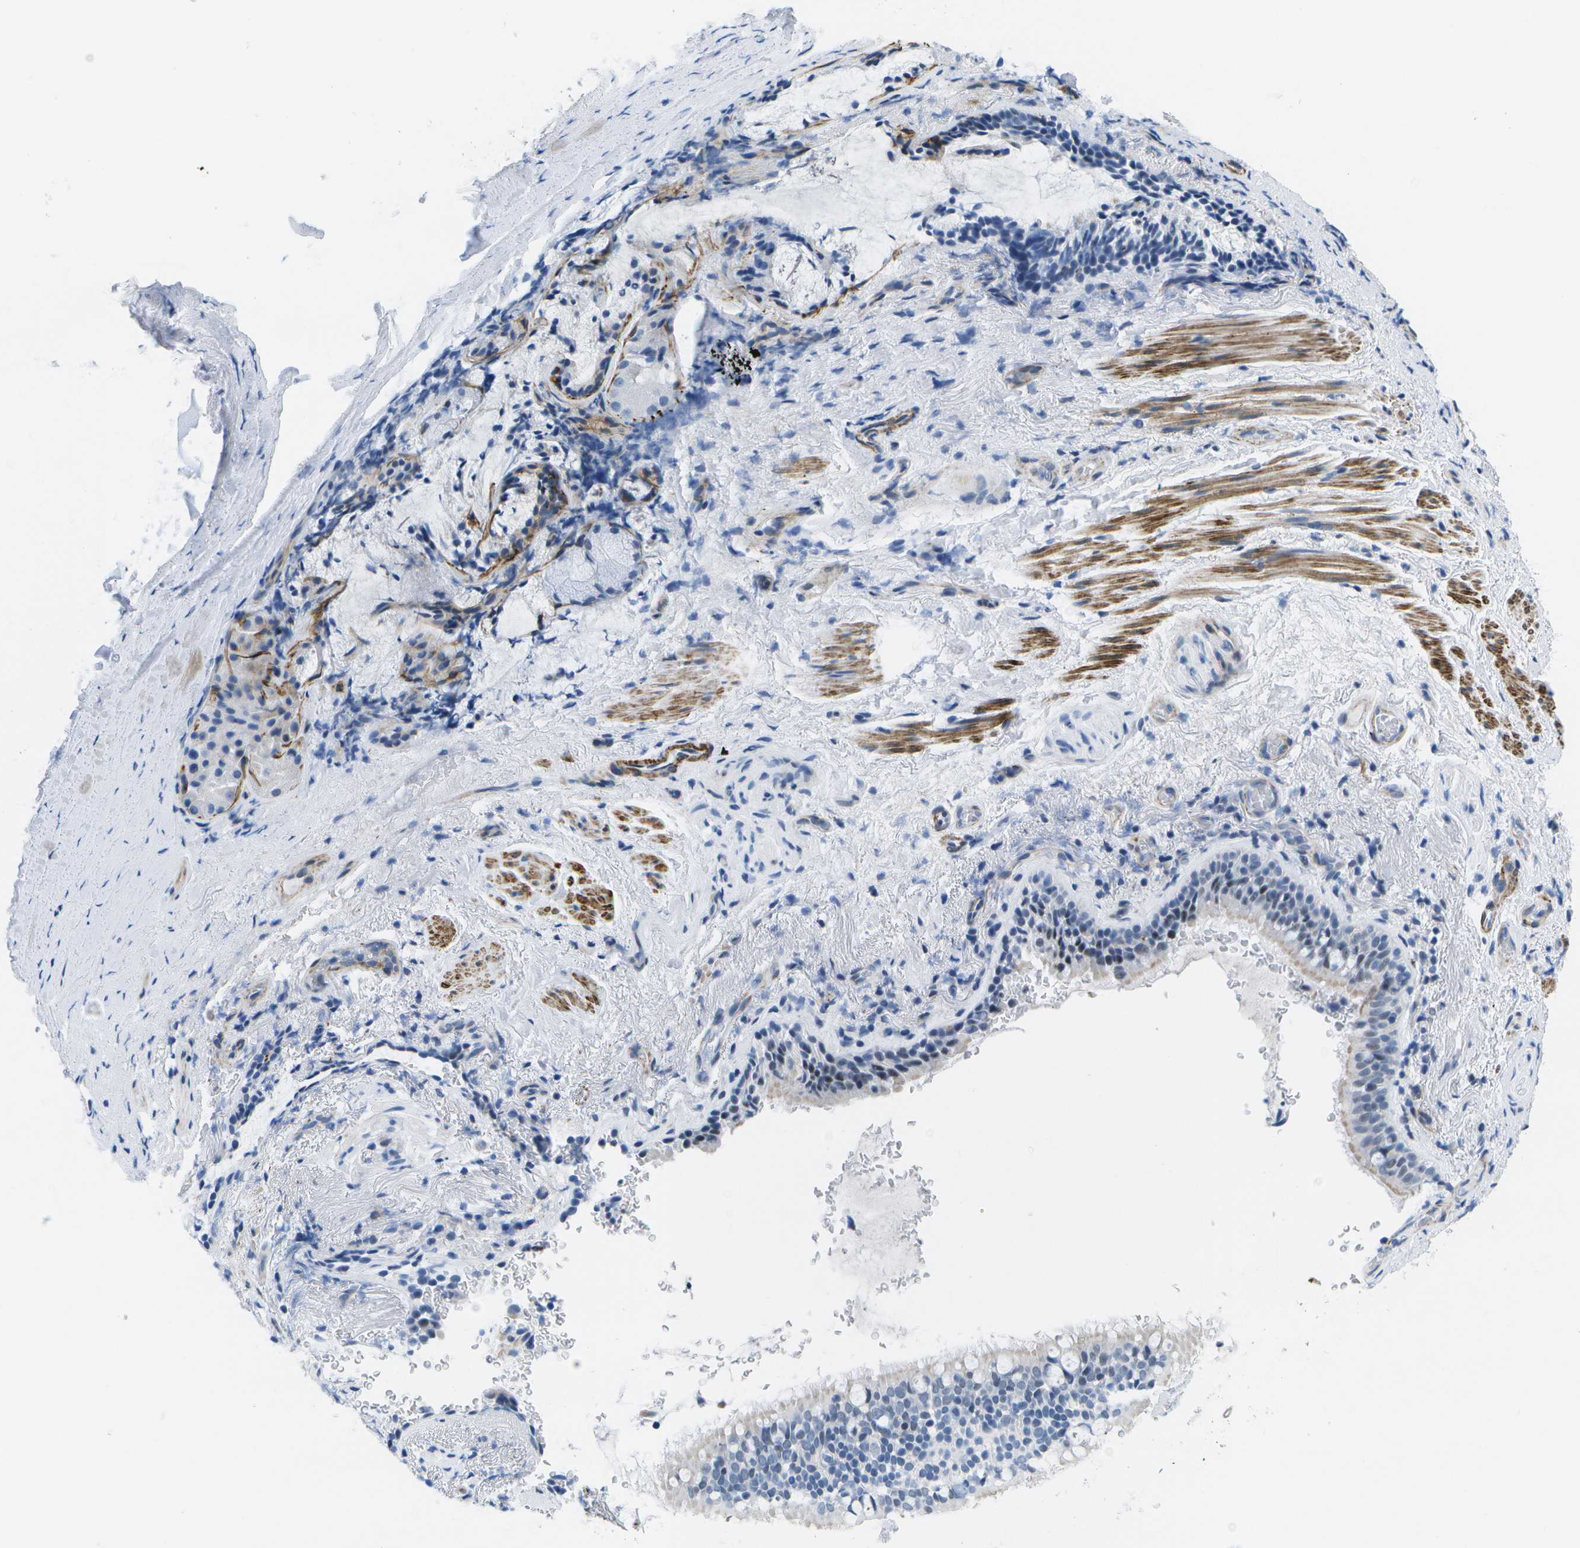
{"staining": {"intensity": "weak", "quantity": "<25%", "location": "cytoplasmic/membranous"}, "tissue": "bronchus", "cell_type": "Respiratory epithelial cells", "image_type": "normal", "snomed": [{"axis": "morphology", "description": "Normal tissue, NOS"}, {"axis": "morphology", "description": "Inflammation, NOS"}, {"axis": "topography", "description": "Cartilage tissue"}, {"axis": "topography", "description": "Bronchus"}], "caption": "Immunohistochemistry (IHC) photomicrograph of benign bronchus: human bronchus stained with DAB reveals no significant protein staining in respiratory epithelial cells.", "gene": "ADGRG6", "patient": {"sex": "male", "age": 77}}